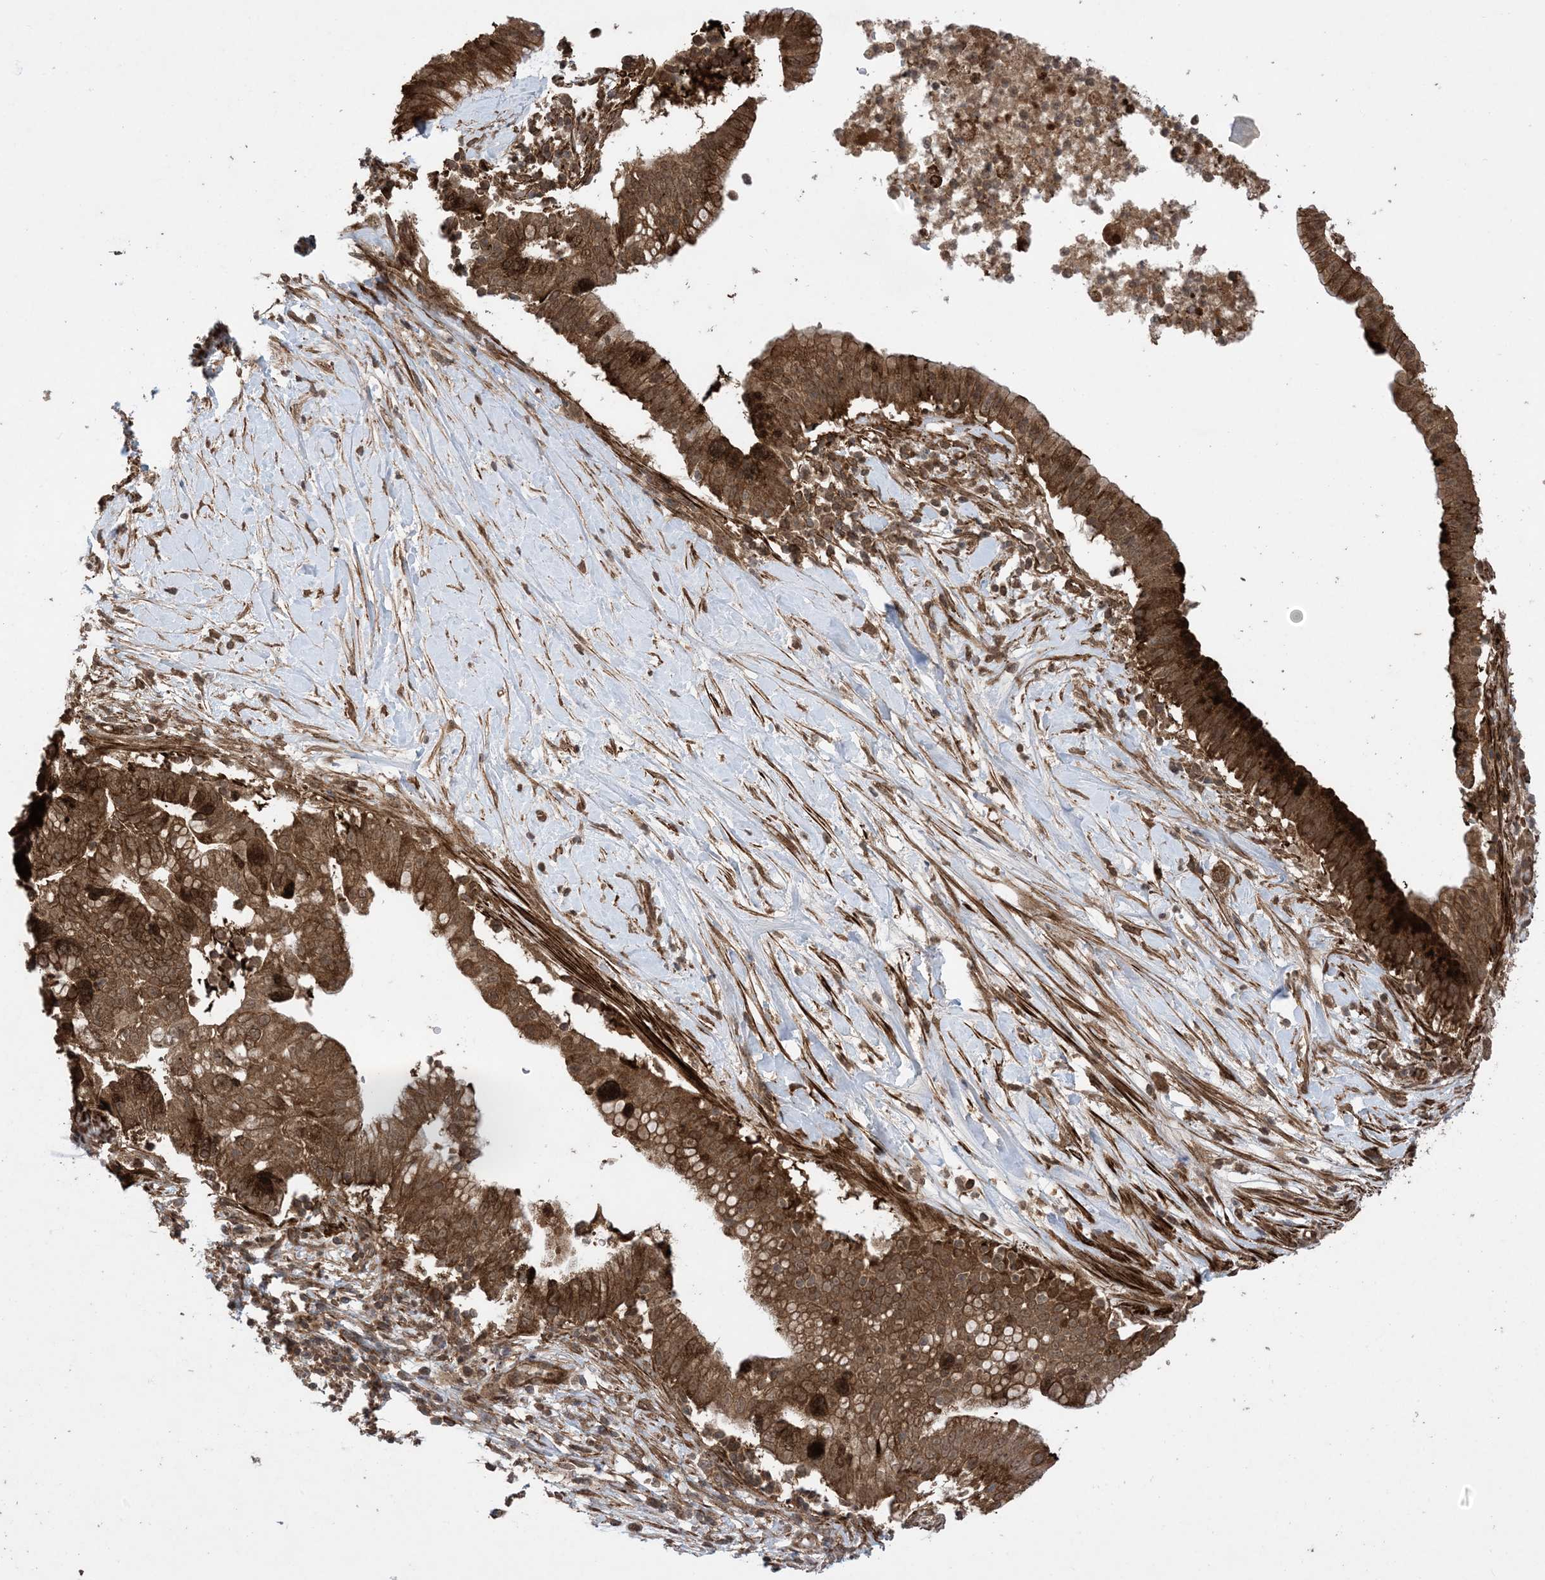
{"staining": {"intensity": "strong", "quantity": ">75%", "location": "cytoplasmic/membranous"}, "tissue": "pancreatic cancer", "cell_type": "Tumor cells", "image_type": "cancer", "snomed": [{"axis": "morphology", "description": "Adenocarcinoma, NOS"}, {"axis": "topography", "description": "Pancreas"}], "caption": "Approximately >75% of tumor cells in adenocarcinoma (pancreatic) exhibit strong cytoplasmic/membranous protein staining as visualized by brown immunohistochemical staining.", "gene": "ZNF511", "patient": {"sex": "male", "age": 68}}